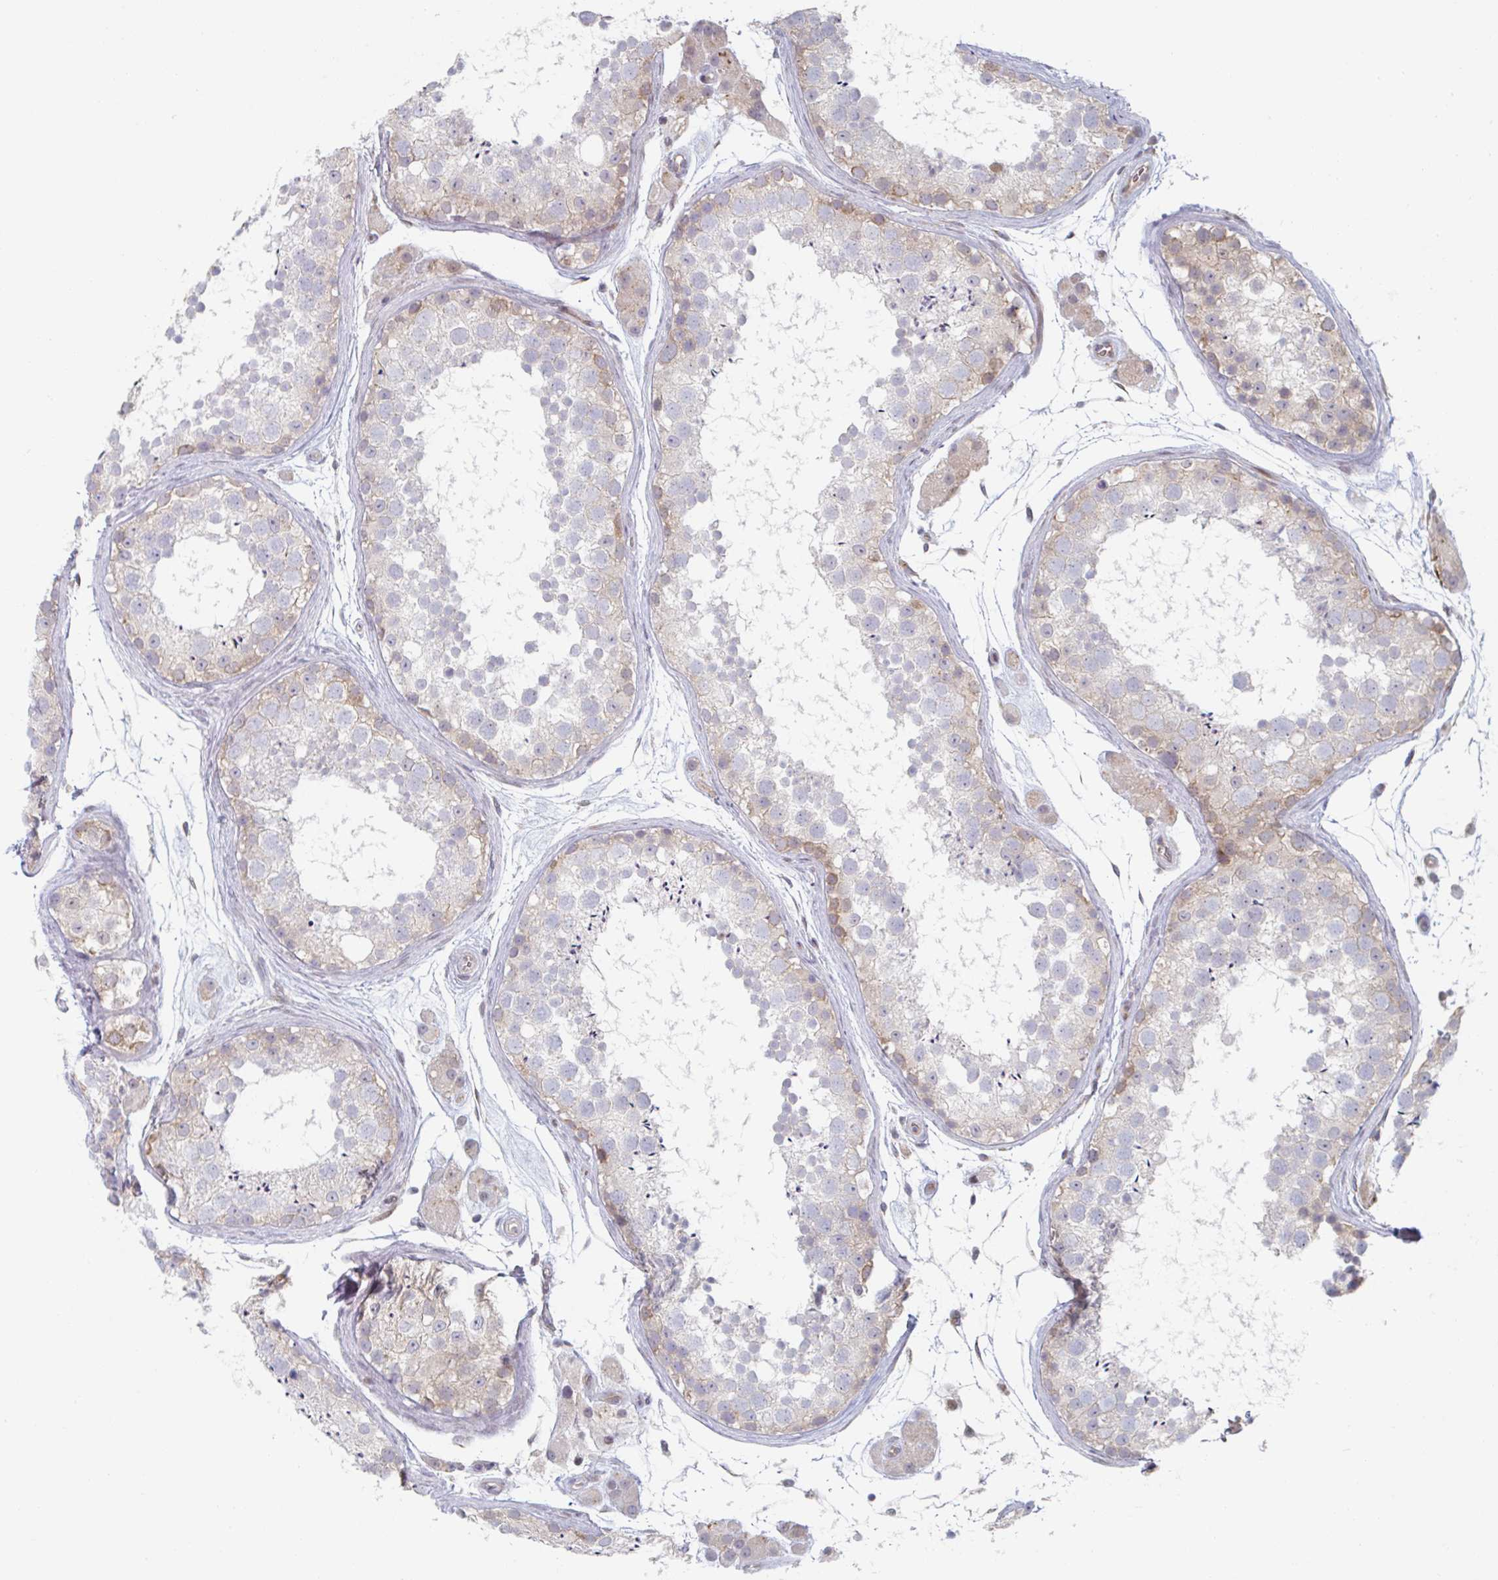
{"staining": {"intensity": "weak", "quantity": "<25%", "location": "cytoplasmic/membranous"}, "tissue": "testis", "cell_type": "Cells in seminiferous ducts", "image_type": "normal", "snomed": [{"axis": "morphology", "description": "Normal tissue, NOS"}, {"axis": "topography", "description": "Testis"}], "caption": "Benign testis was stained to show a protein in brown. There is no significant expression in cells in seminiferous ducts. (DAB IHC visualized using brightfield microscopy, high magnification).", "gene": "TRAPPC10", "patient": {"sex": "male", "age": 41}}